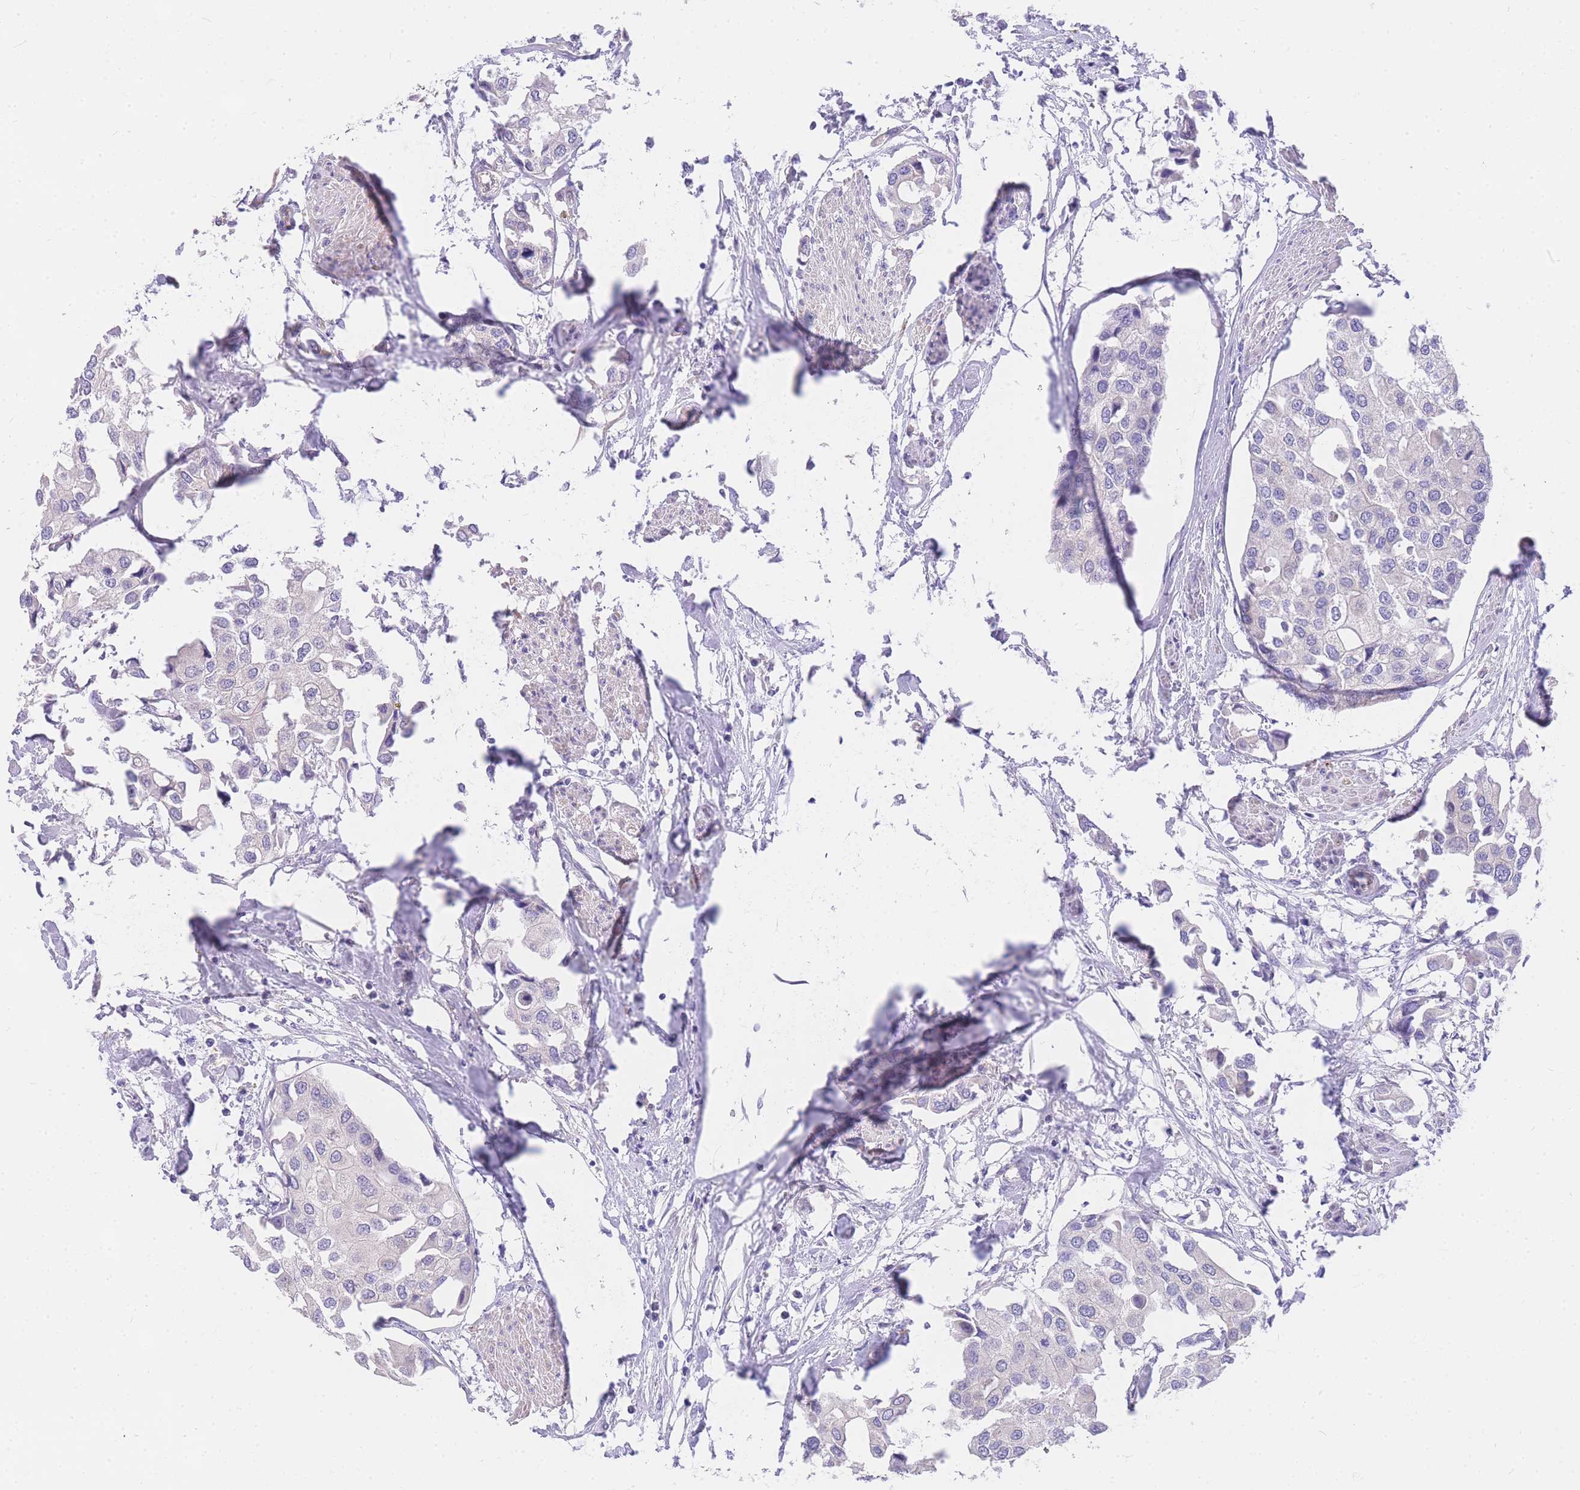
{"staining": {"intensity": "negative", "quantity": "none", "location": "none"}, "tissue": "urothelial cancer", "cell_type": "Tumor cells", "image_type": "cancer", "snomed": [{"axis": "morphology", "description": "Urothelial carcinoma, High grade"}, {"axis": "topography", "description": "Urinary bladder"}], "caption": "Immunohistochemistry (IHC) histopathology image of neoplastic tissue: urothelial cancer stained with DAB (3,3'-diaminobenzidine) reveals no significant protein positivity in tumor cells.", "gene": "S100PBP", "patient": {"sex": "male", "age": 64}}